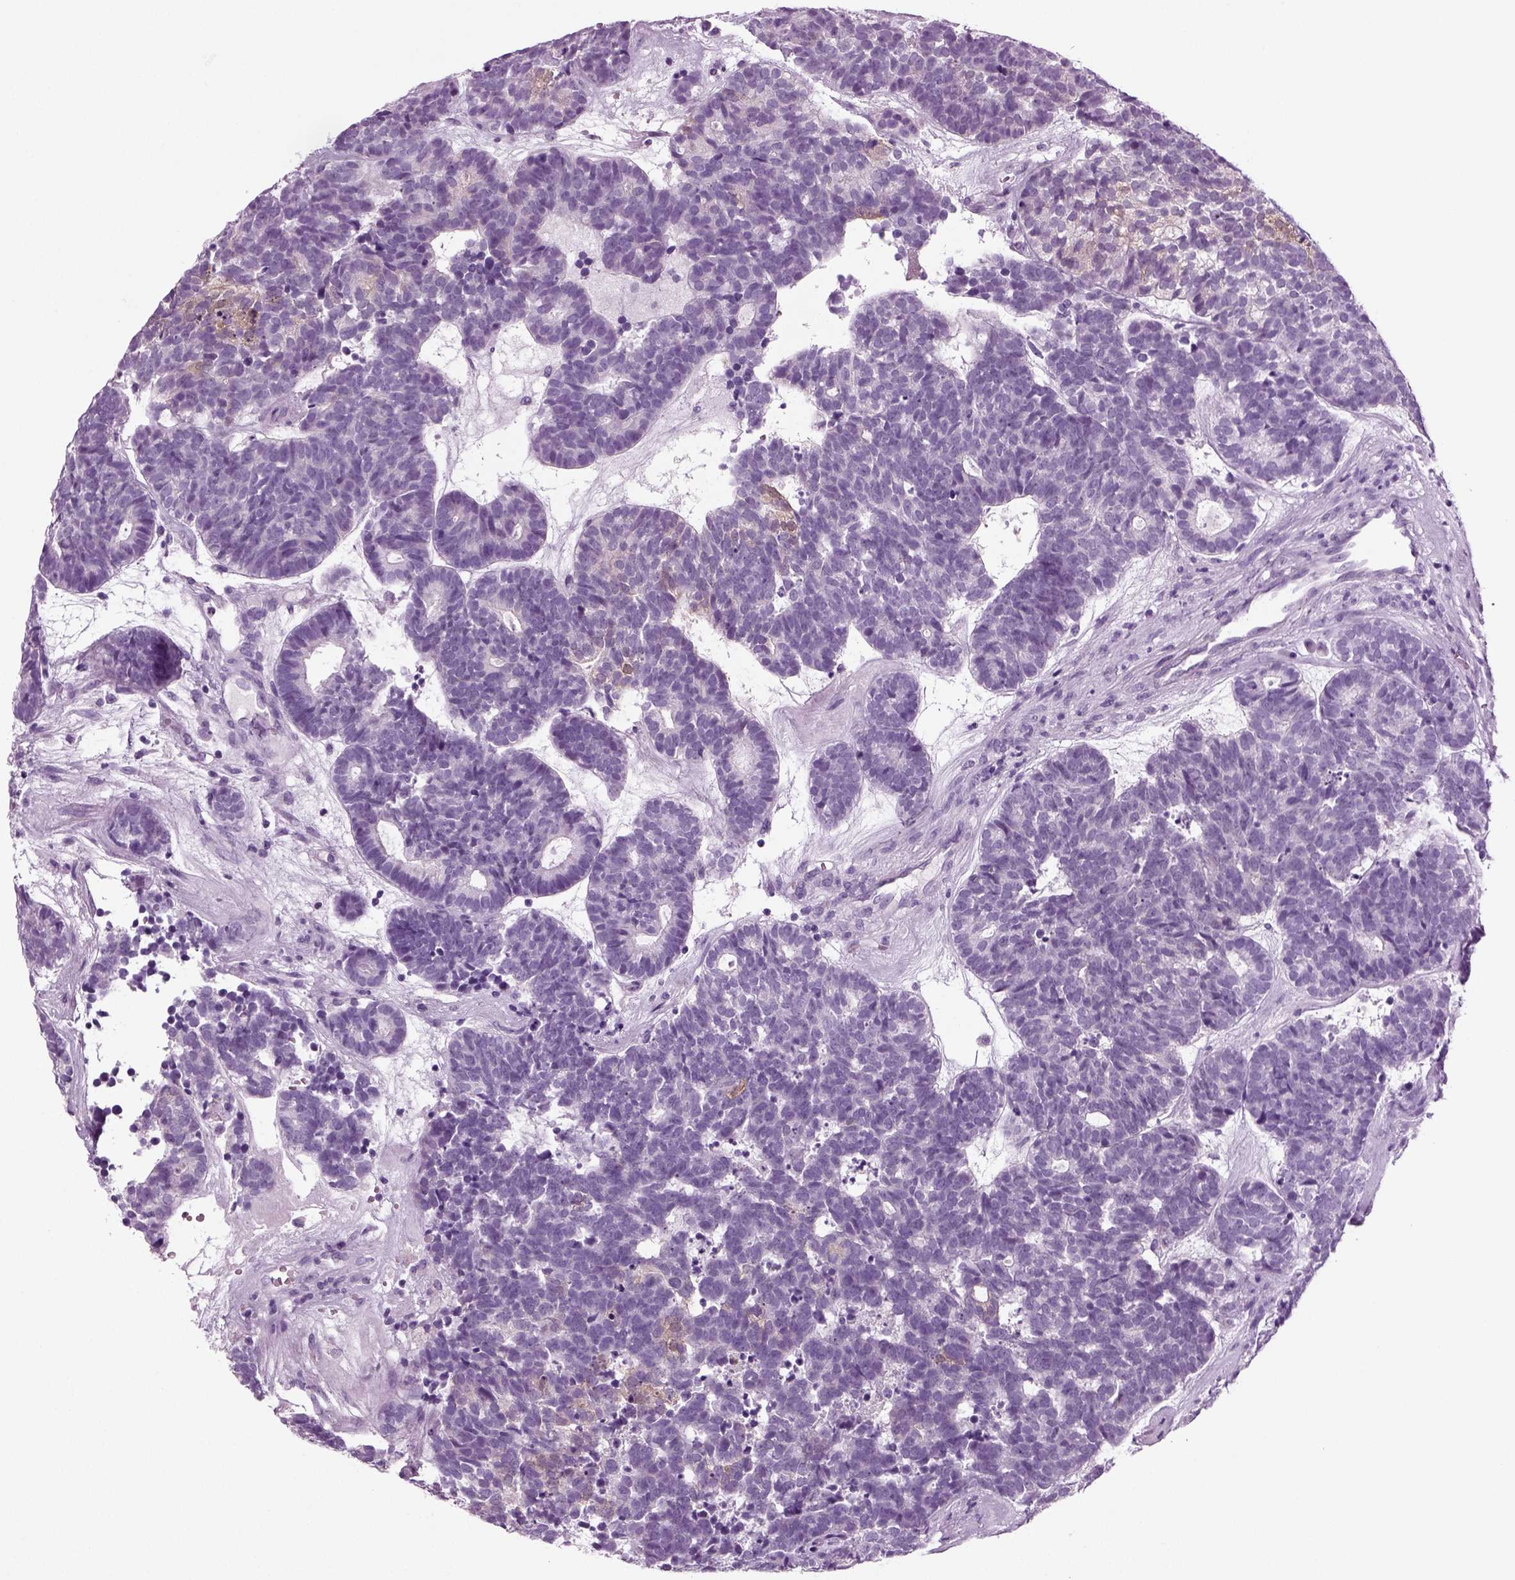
{"staining": {"intensity": "negative", "quantity": "none", "location": "none"}, "tissue": "head and neck cancer", "cell_type": "Tumor cells", "image_type": "cancer", "snomed": [{"axis": "morphology", "description": "Adenocarcinoma, NOS"}, {"axis": "topography", "description": "Head-Neck"}], "caption": "This is a image of immunohistochemistry staining of adenocarcinoma (head and neck), which shows no positivity in tumor cells.", "gene": "CRABP1", "patient": {"sex": "female", "age": 81}}